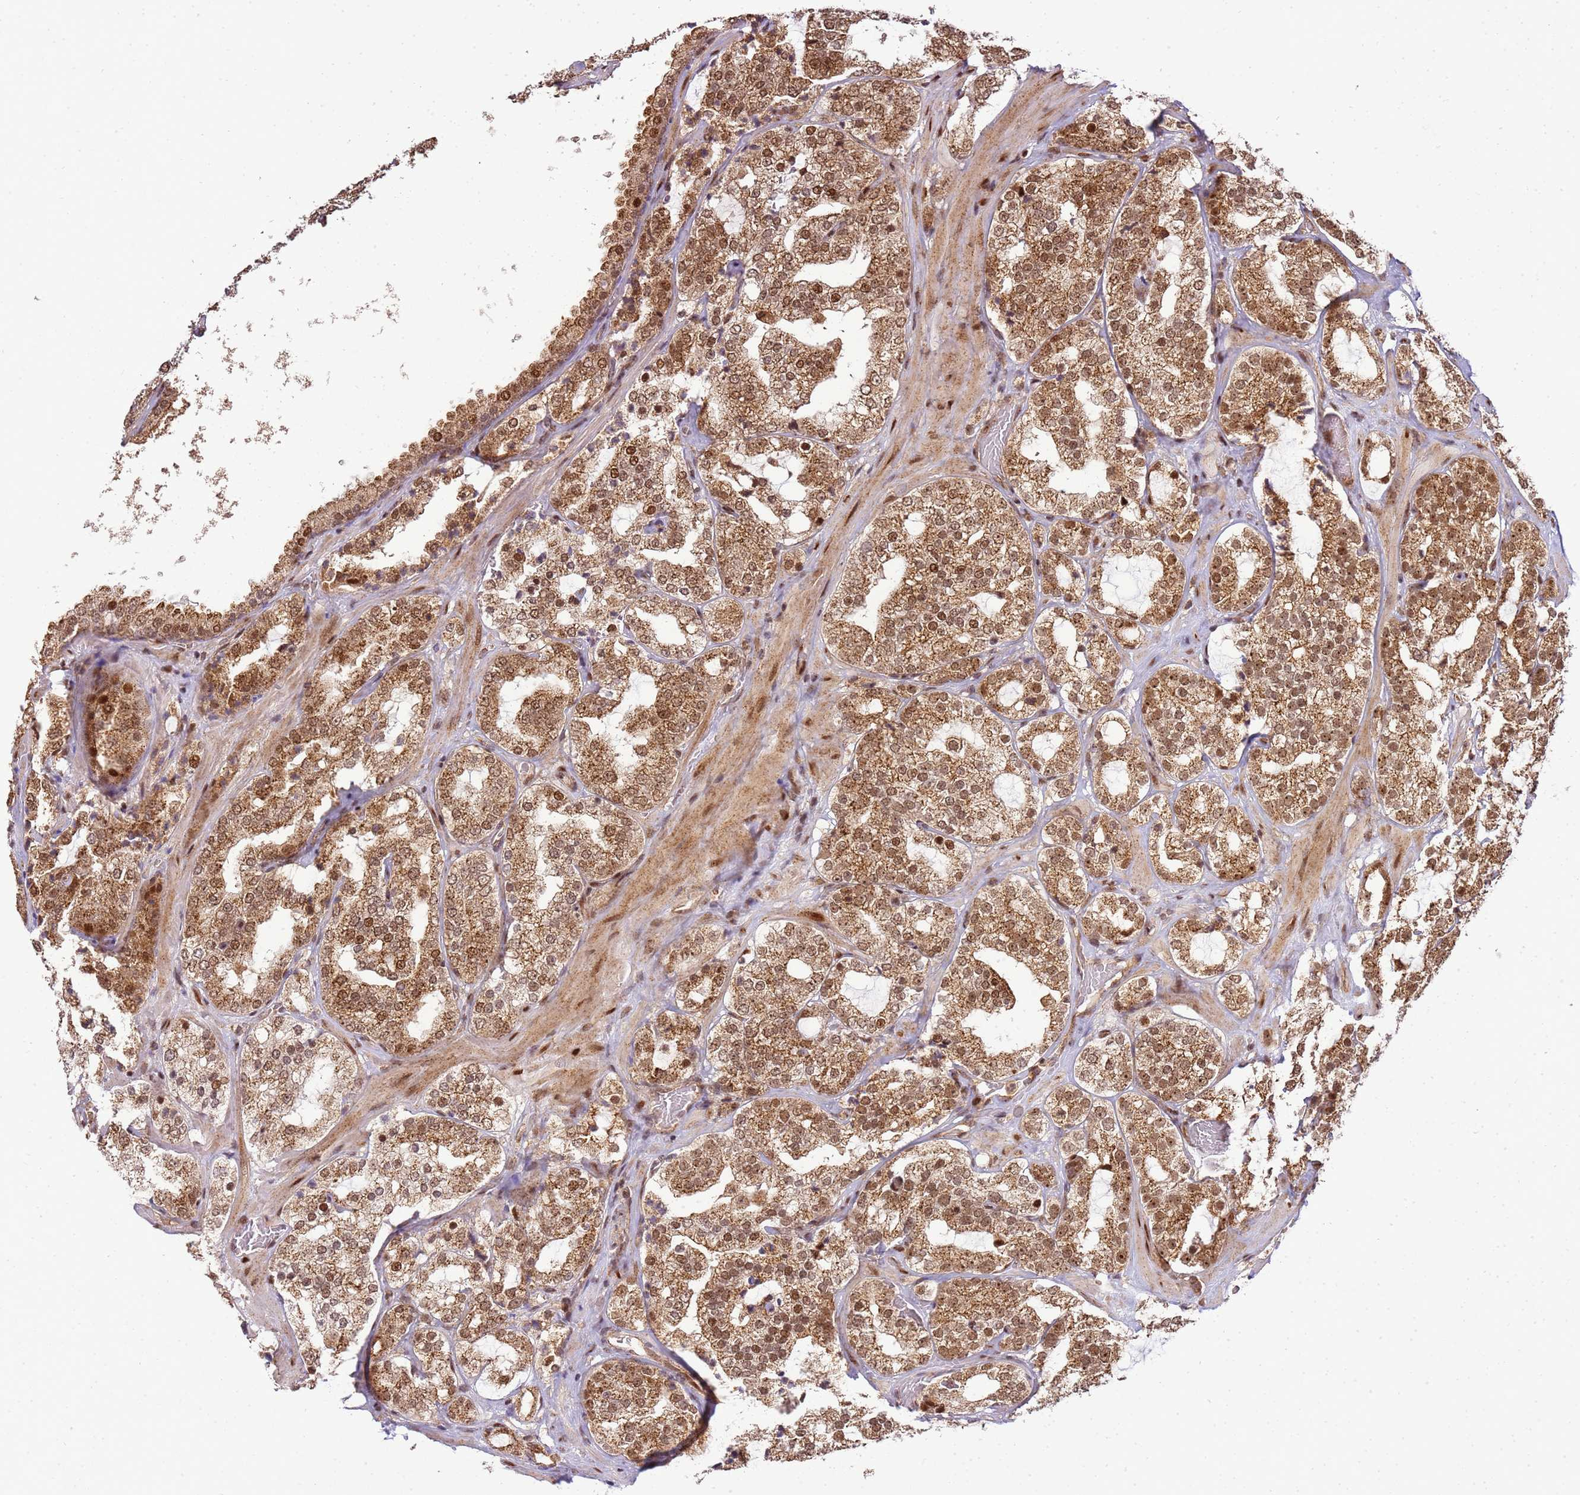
{"staining": {"intensity": "moderate", "quantity": ">75%", "location": "cytoplasmic/membranous,nuclear"}, "tissue": "prostate cancer", "cell_type": "Tumor cells", "image_type": "cancer", "snomed": [{"axis": "morphology", "description": "Adenocarcinoma, High grade"}, {"axis": "topography", "description": "Prostate"}], "caption": "Prostate cancer (adenocarcinoma (high-grade)) stained with DAB immunohistochemistry (IHC) exhibits medium levels of moderate cytoplasmic/membranous and nuclear expression in about >75% of tumor cells. (Brightfield microscopy of DAB IHC at high magnification).", "gene": "PEX14", "patient": {"sex": "male", "age": 64}}